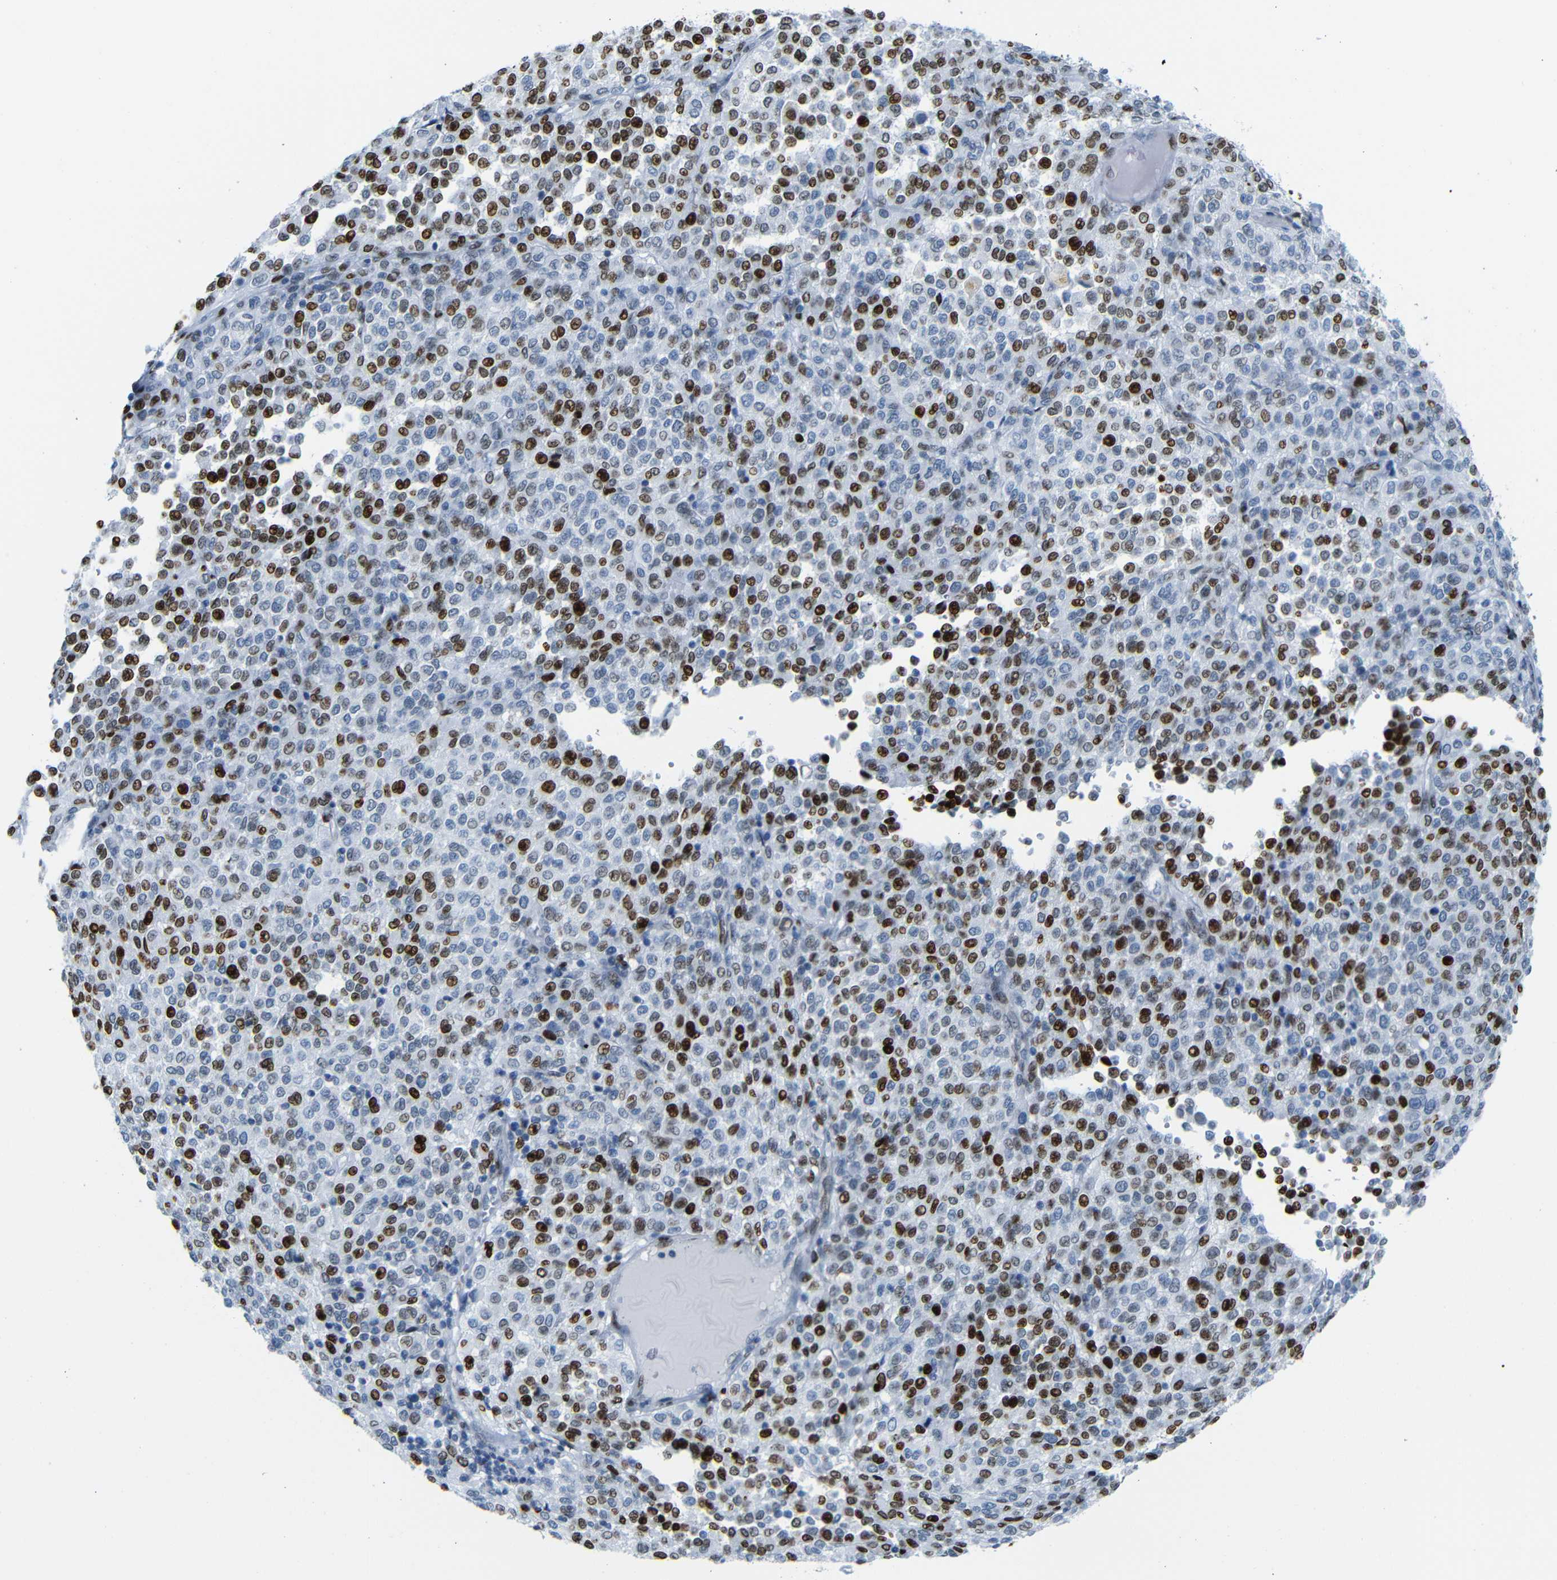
{"staining": {"intensity": "strong", "quantity": ">75%", "location": "nuclear"}, "tissue": "melanoma", "cell_type": "Tumor cells", "image_type": "cancer", "snomed": [{"axis": "morphology", "description": "Malignant melanoma, Metastatic site"}, {"axis": "topography", "description": "Pancreas"}], "caption": "This is an image of immunohistochemistry (IHC) staining of malignant melanoma (metastatic site), which shows strong staining in the nuclear of tumor cells.", "gene": "NPIPB15", "patient": {"sex": "female", "age": 30}}